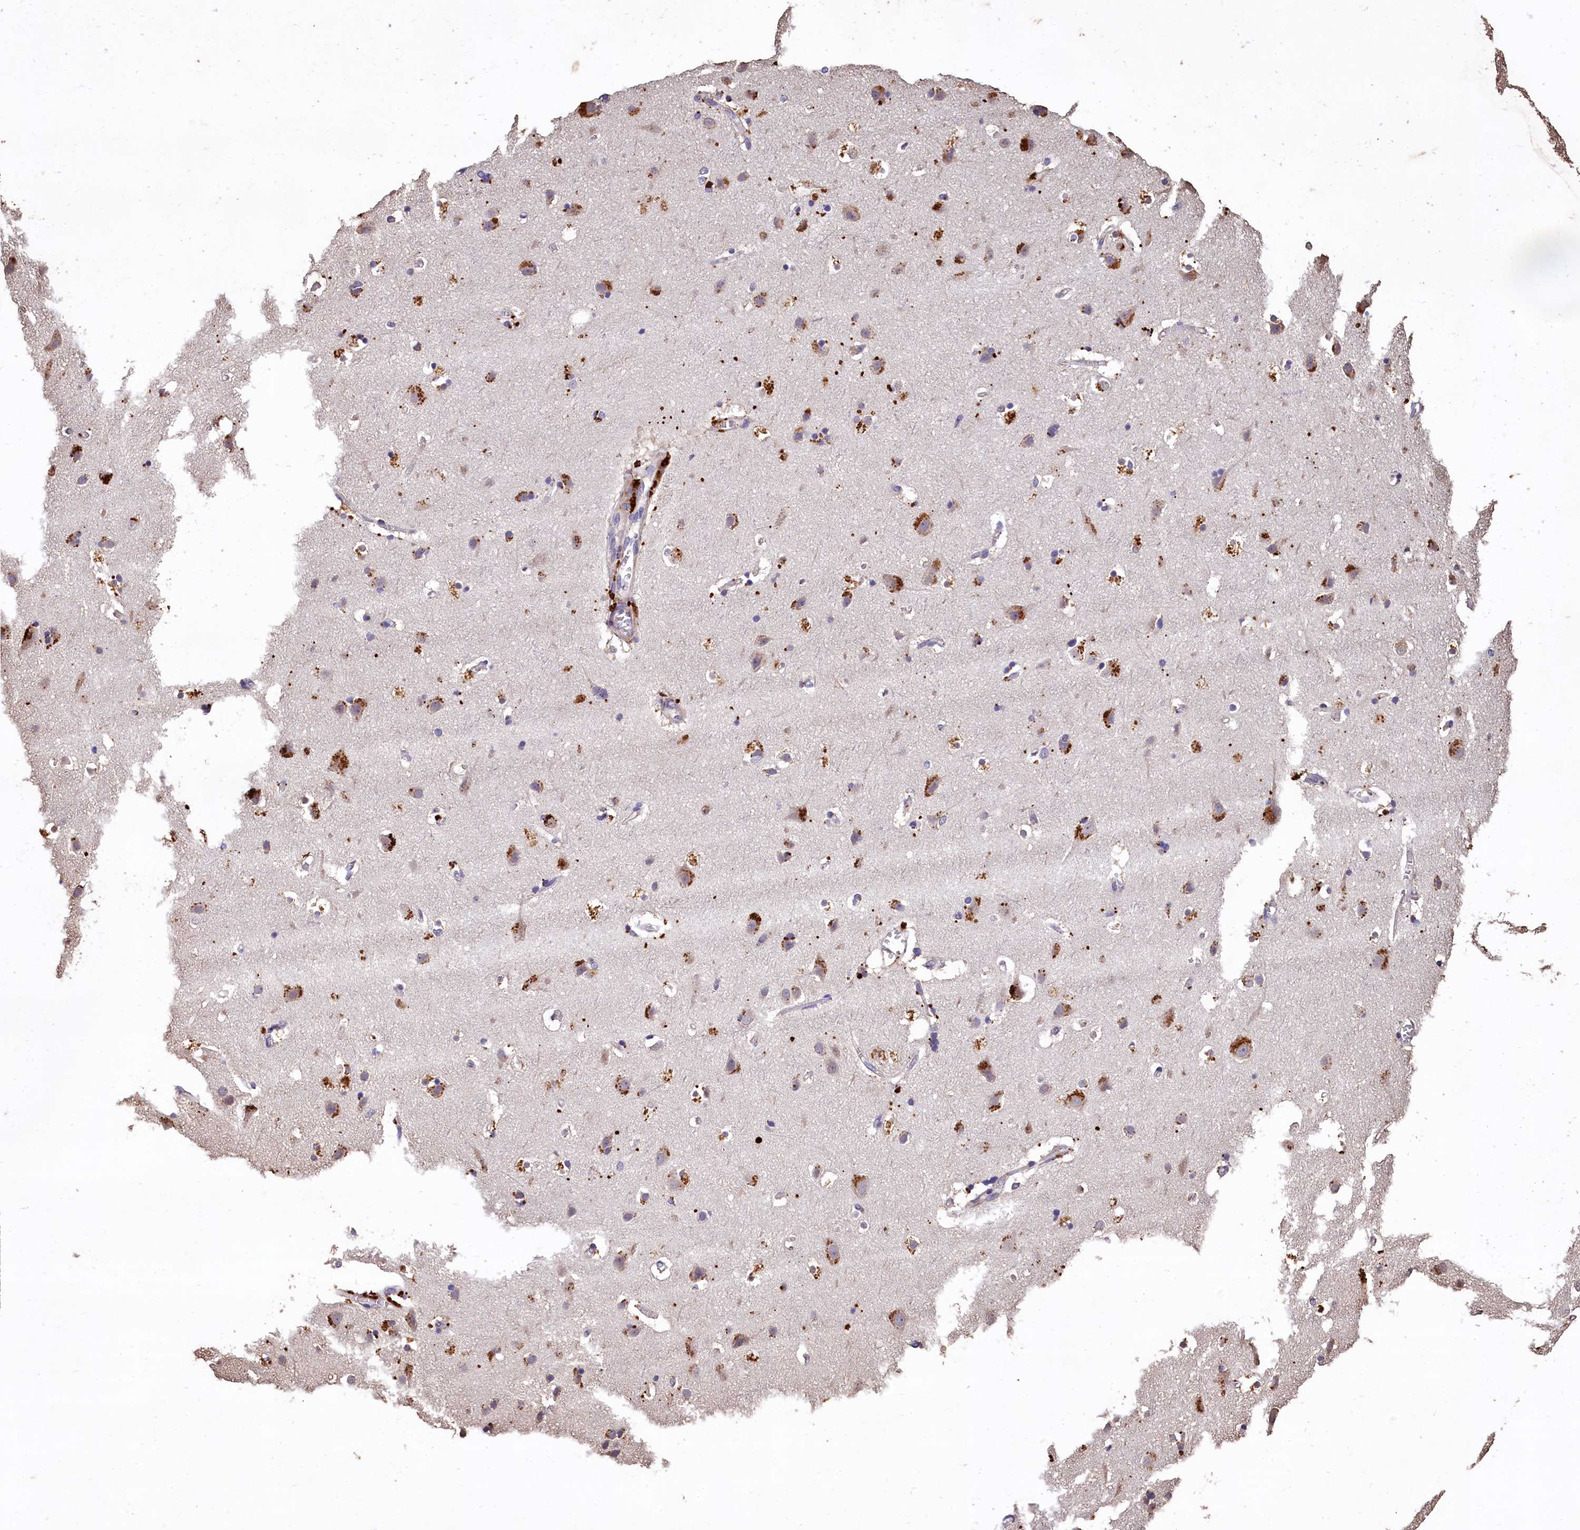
{"staining": {"intensity": "negative", "quantity": "none", "location": "none"}, "tissue": "cerebral cortex", "cell_type": "Endothelial cells", "image_type": "normal", "snomed": [{"axis": "morphology", "description": "Normal tissue, NOS"}, {"axis": "topography", "description": "Cerebral cortex"}], "caption": "High magnification brightfield microscopy of unremarkable cerebral cortex stained with DAB (brown) and counterstained with hematoxylin (blue): endothelial cells show no significant staining. The staining is performed using DAB brown chromogen with nuclei counter-stained in using hematoxylin.", "gene": "LSM4", "patient": {"sex": "male", "age": 54}}